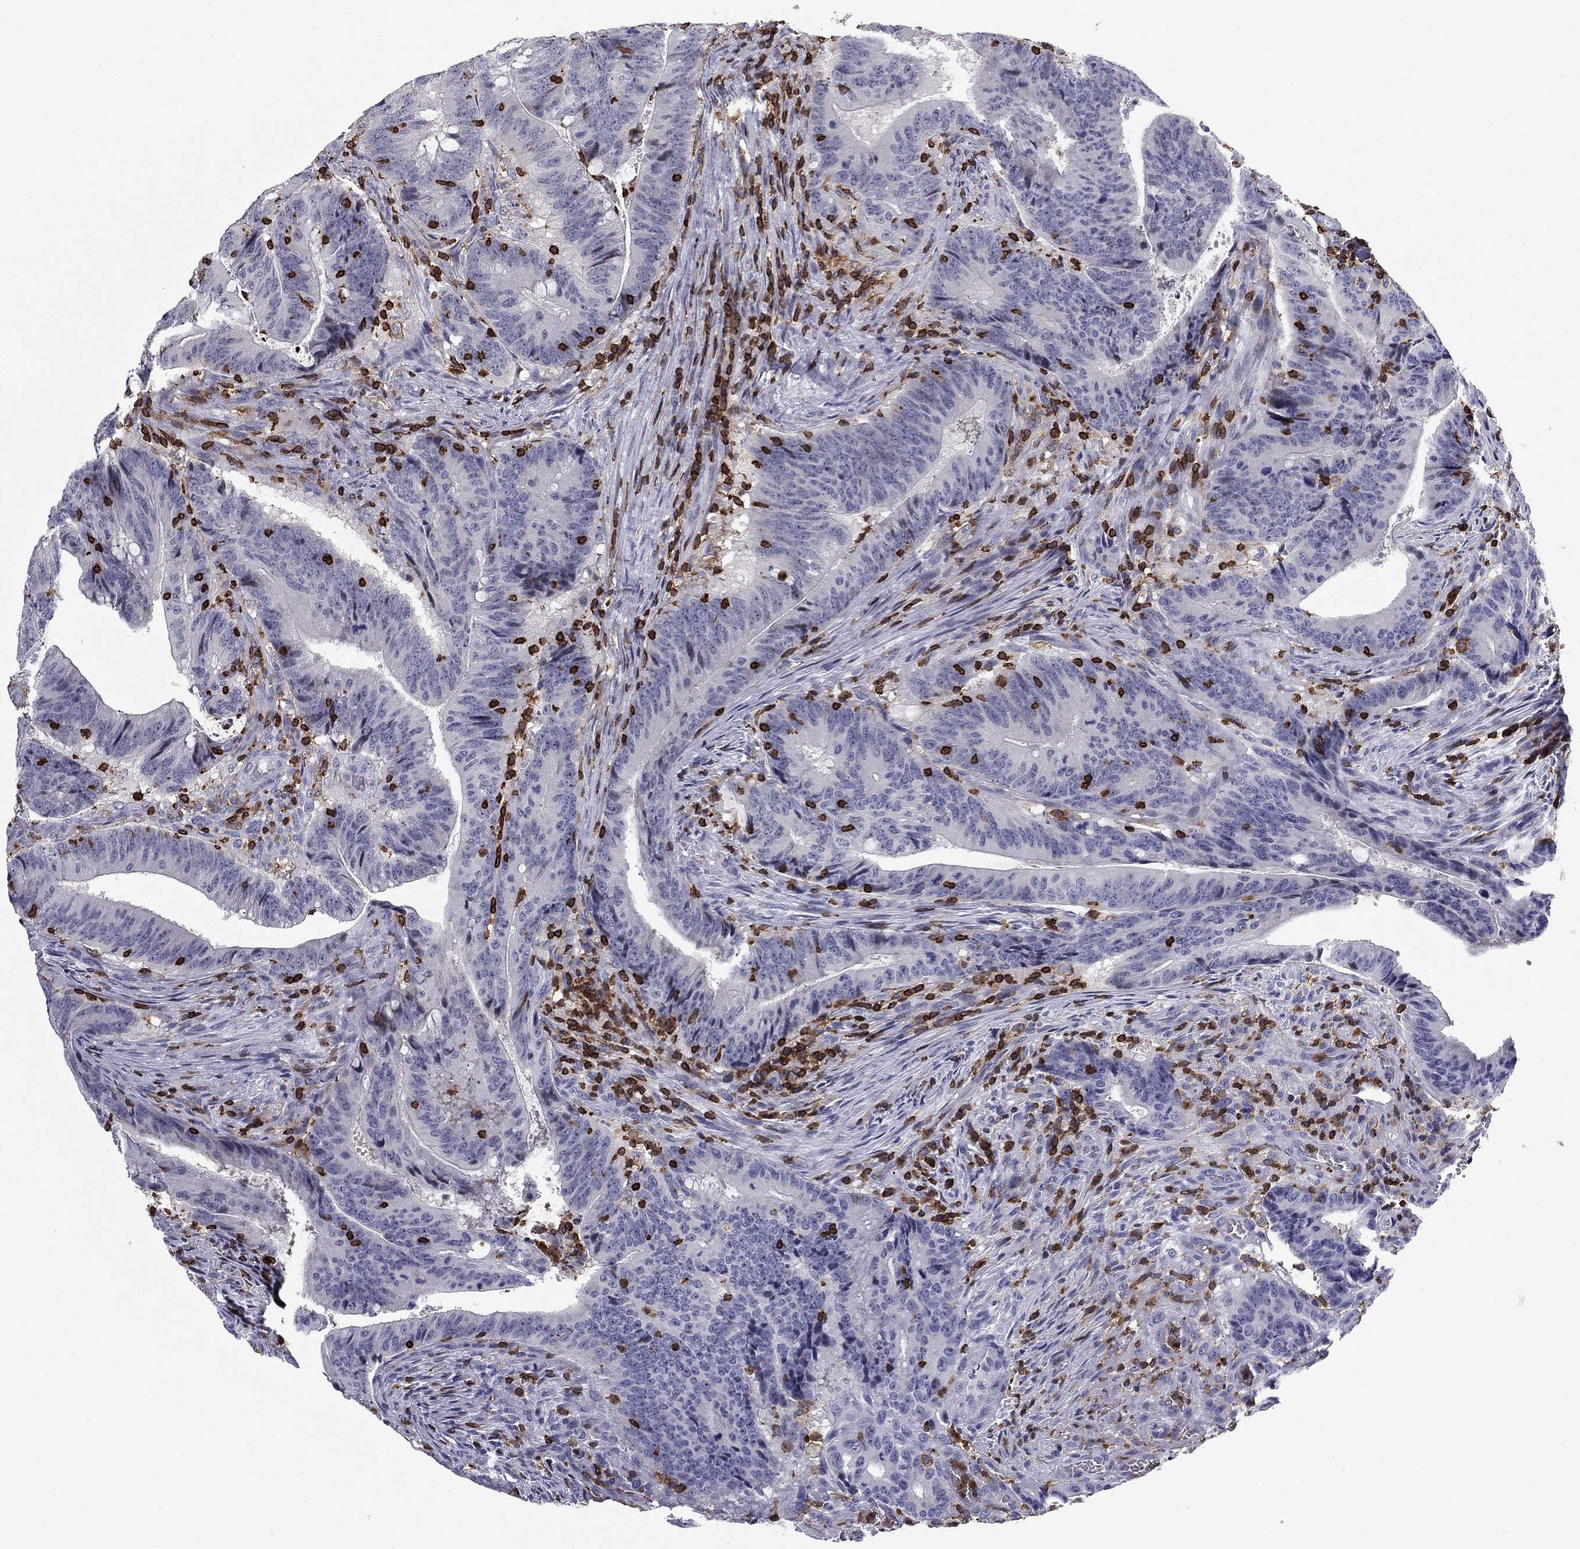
{"staining": {"intensity": "negative", "quantity": "none", "location": "none"}, "tissue": "colorectal cancer", "cell_type": "Tumor cells", "image_type": "cancer", "snomed": [{"axis": "morphology", "description": "Adenocarcinoma, NOS"}, {"axis": "topography", "description": "Colon"}], "caption": "A high-resolution photomicrograph shows immunohistochemistry (IHC) staining of colorectal adenocarcinoma, which displays no significant expression in tumor cells.", "gene": "ARHGAP27", "patient": {"sex": "female", "age": 87}}